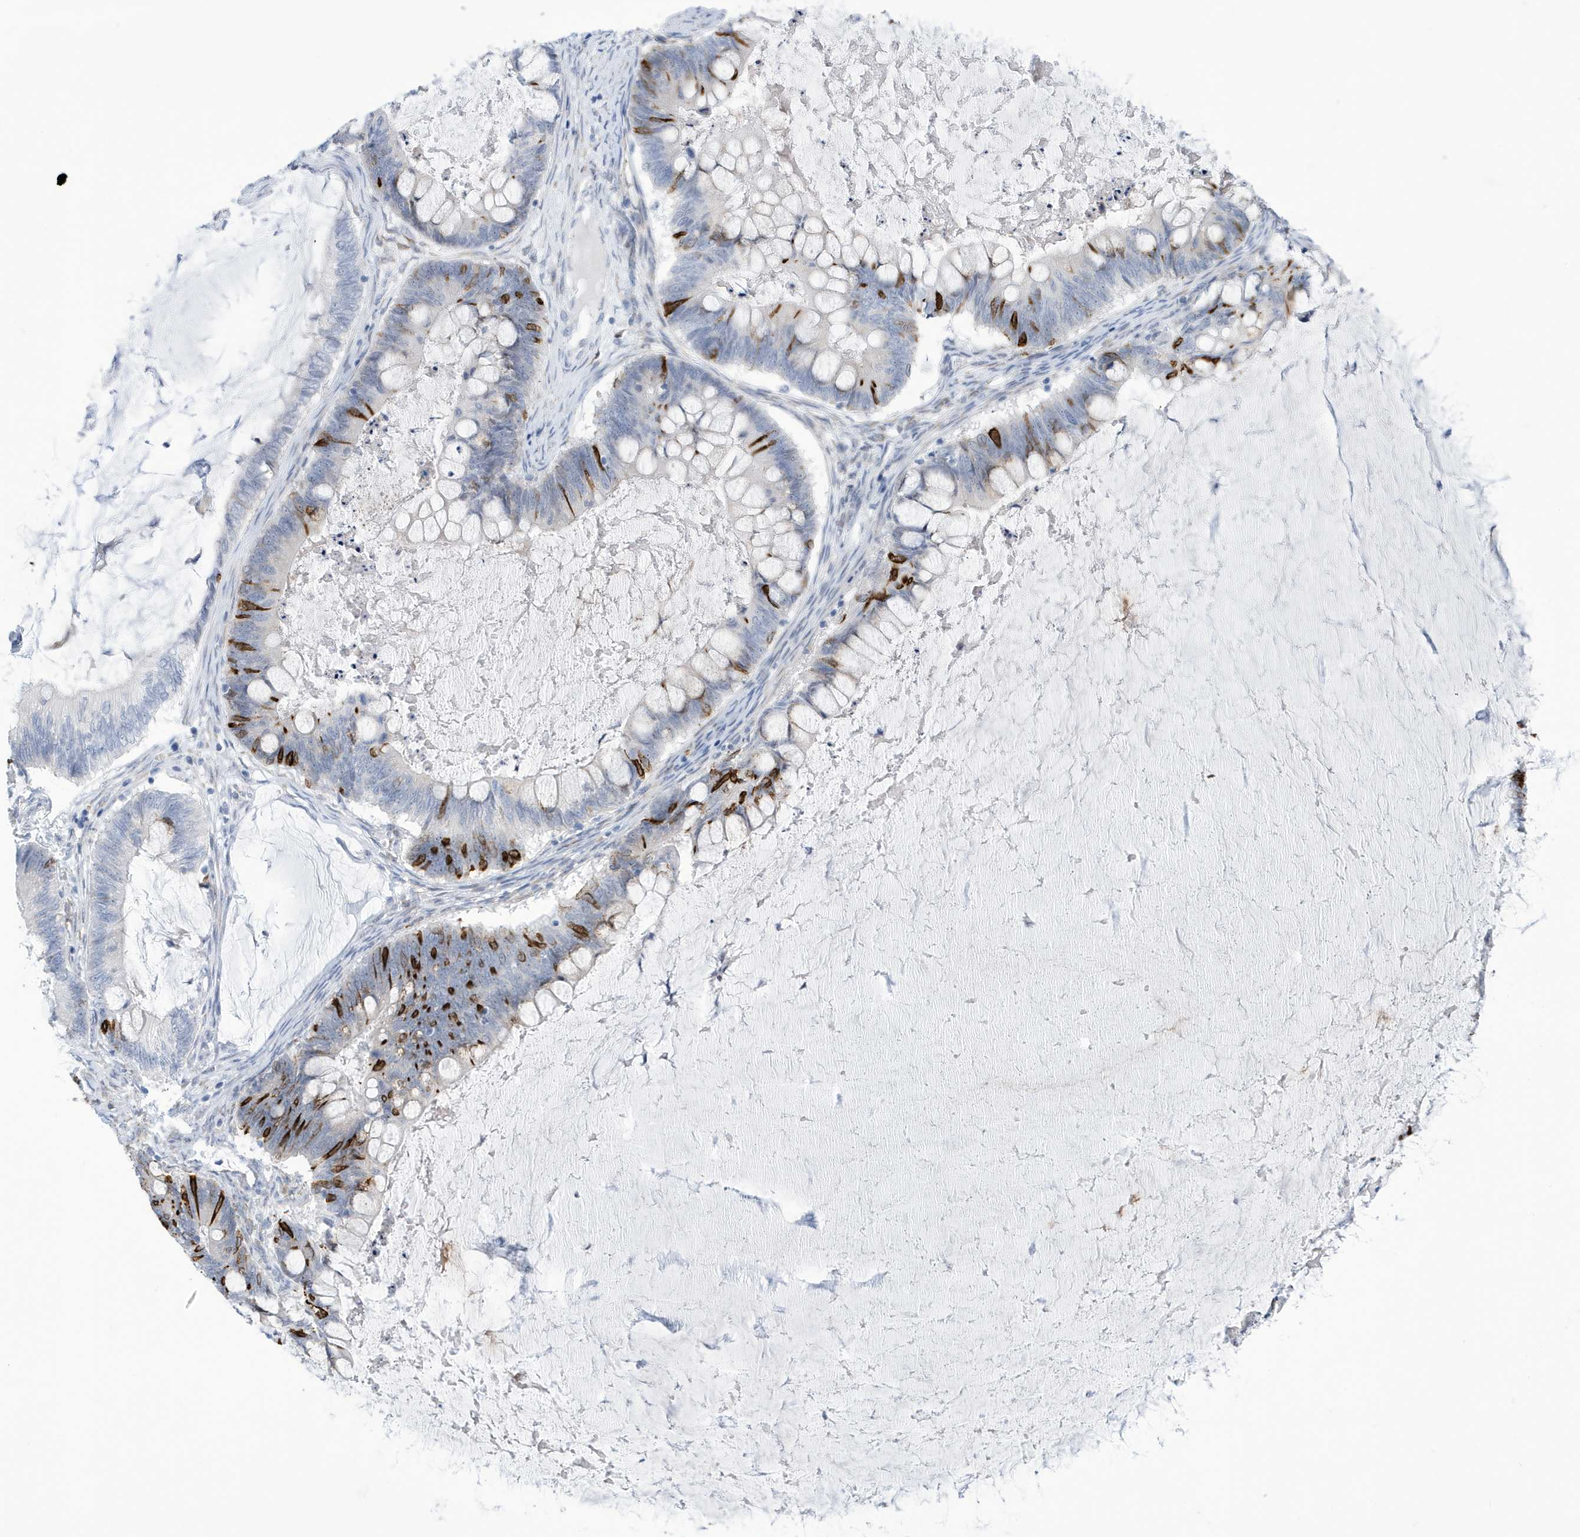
{"staining": {"intensity": "strong", "quantity": "<25%", "location": "cytoplasmic/membranous"}, "tissue": "ovarian cancer", "cell_type": "Tumor cells", "image_type": "cancer", "snomed": [{"axis": "morphology", "description": "Cystadenocarcinoma, mucinous, NOS"}, {"axis": "topography", "description": "Ovary"}], "caption": "Immunohistochemical staining of mucinous cystadenocarcinoma (ovarian) displays medium levels of strong cytoplasmic/membranous protein staining in about <25% of tumor cells.", "gene": "SEMA3F", "patient": {"sex": "female", "age": 61}}